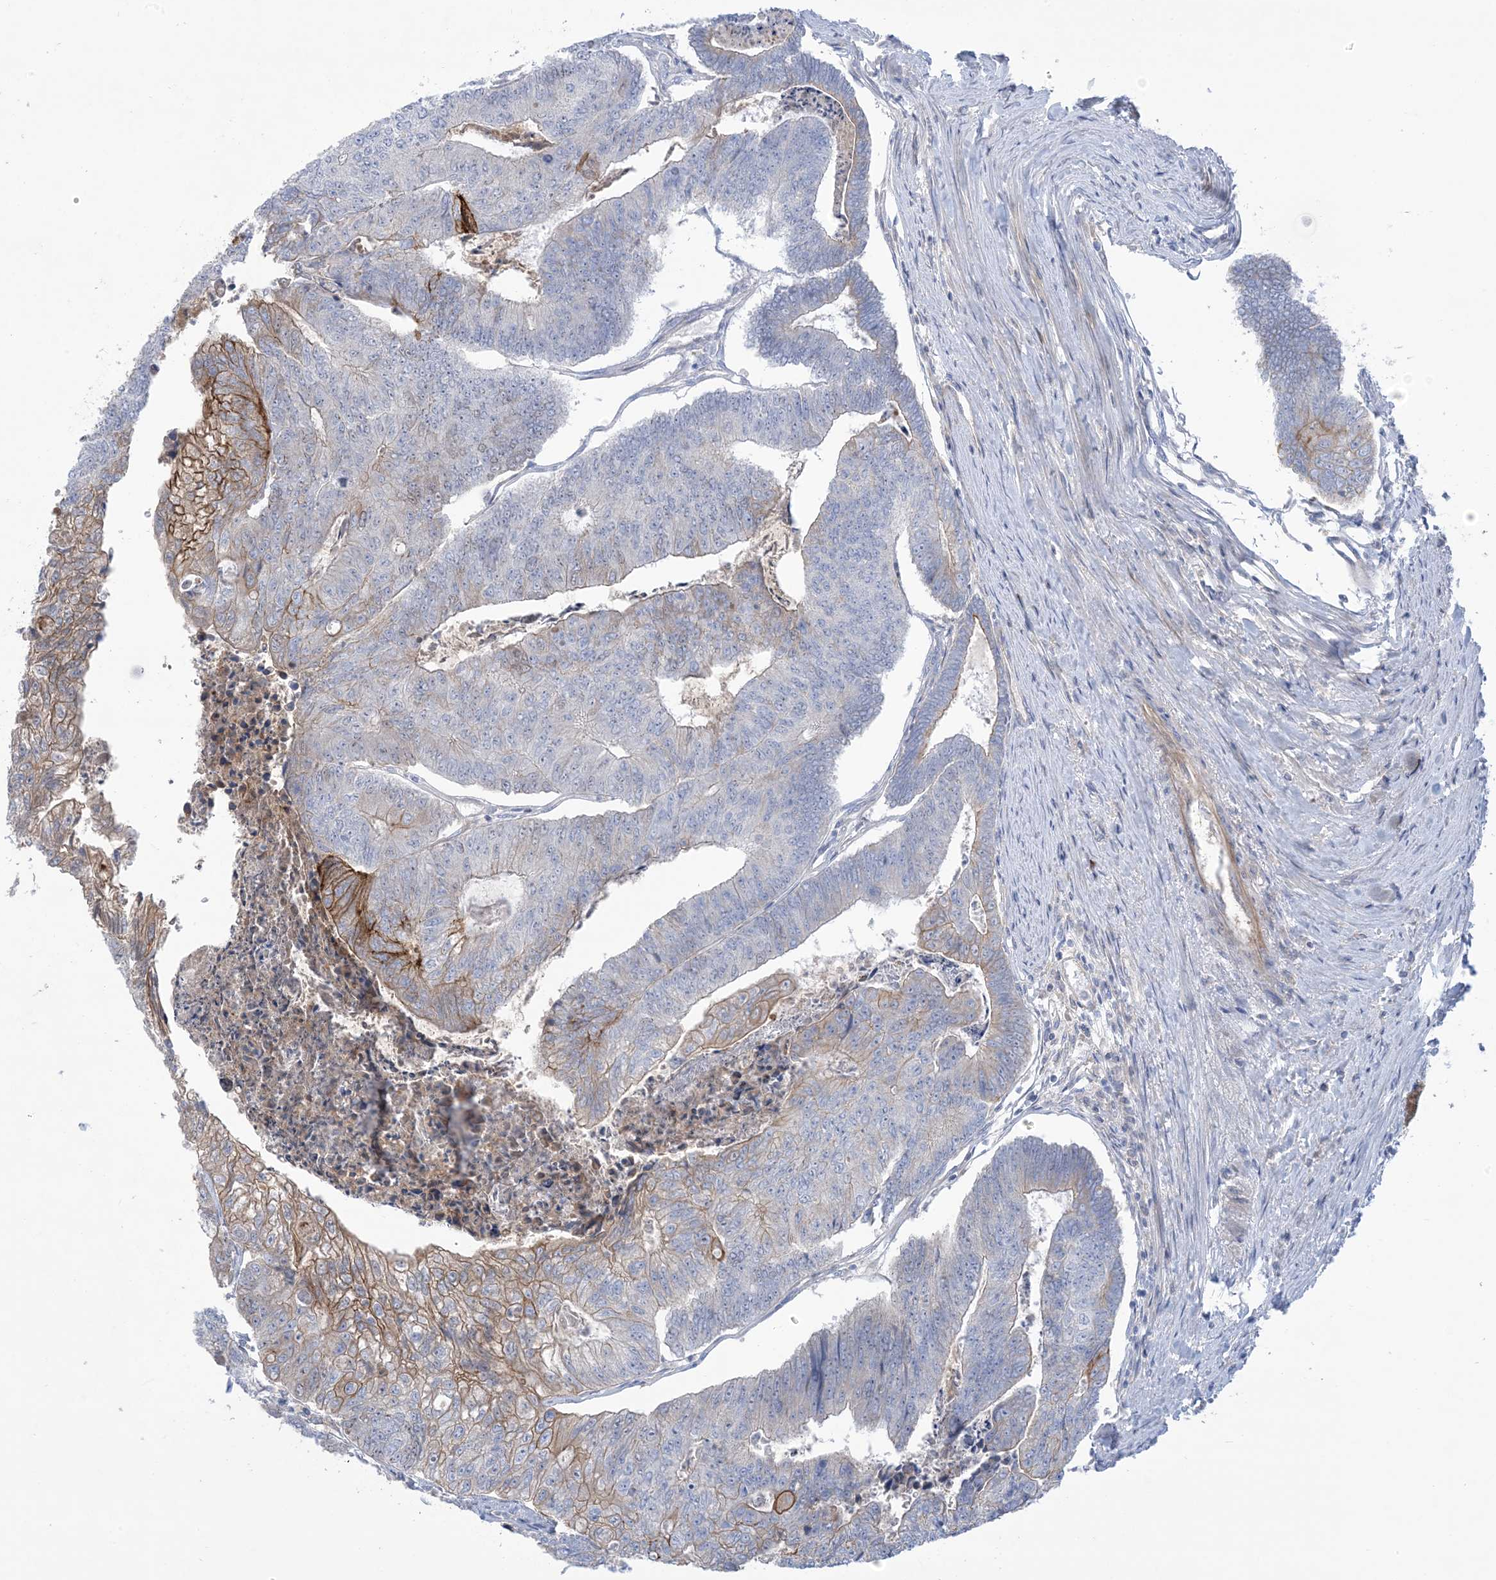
{"staining": {"intensity": "moderate", "quantity": "<25%", "location": "cytoplasmic/membranous"}, "tissue": "colorectal cancer", "cell_type": "Tumor cells", "image_type": "cancer", "snomed": [{"axis": "morphology", "description": "Adenocarcinoma, NOS"}, {"axis": "topography", "description": "Colon"}], "caption": "IHC of human colorectal adenocarcinoma displays low levels of moderate cytoplasmic/membranous positivity in approximately <25% of tumor cells.", "gene": "ATP11C", "patient": {"sex": "female", "age": 67}}